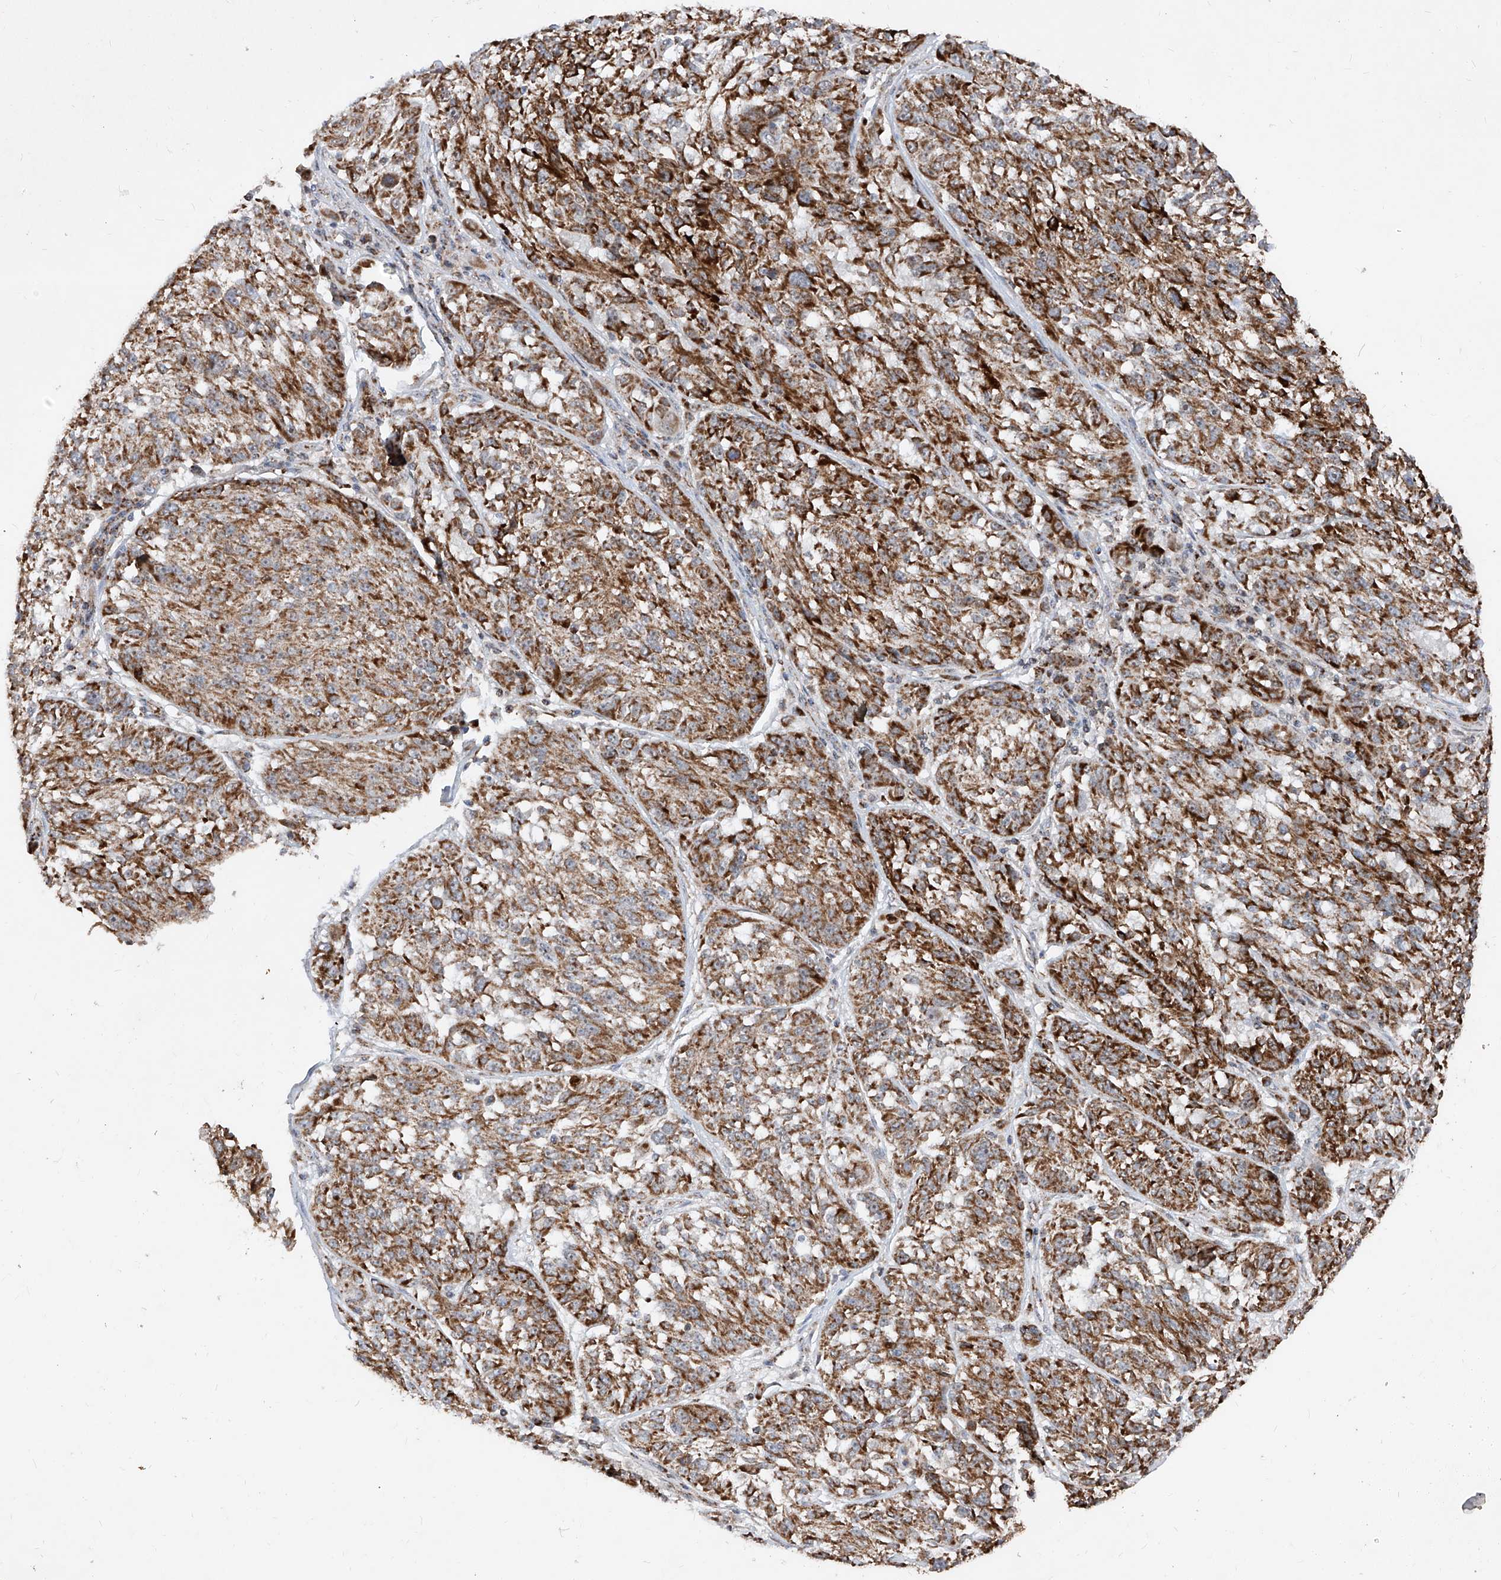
{"staining": {"intensity": "moderate", "quantity": ">75%", "location": "cytoplasmic/membranous"}, "tissue": "melanoma", "cell_type": "Tumor cells", "image_type": "cancer", "snomed": [{"axis": "morphology", "description": "Malignant melanoma, NOS"}, {"axis": "topography", "description": "Skin"}], "caption": "Tumor cells show moderate cytoplasmic/membranous expression in approximately >75% of cells in melanoma.", "gene": "NDUFB3", "patient": {"sex": "male", "age": 53}}